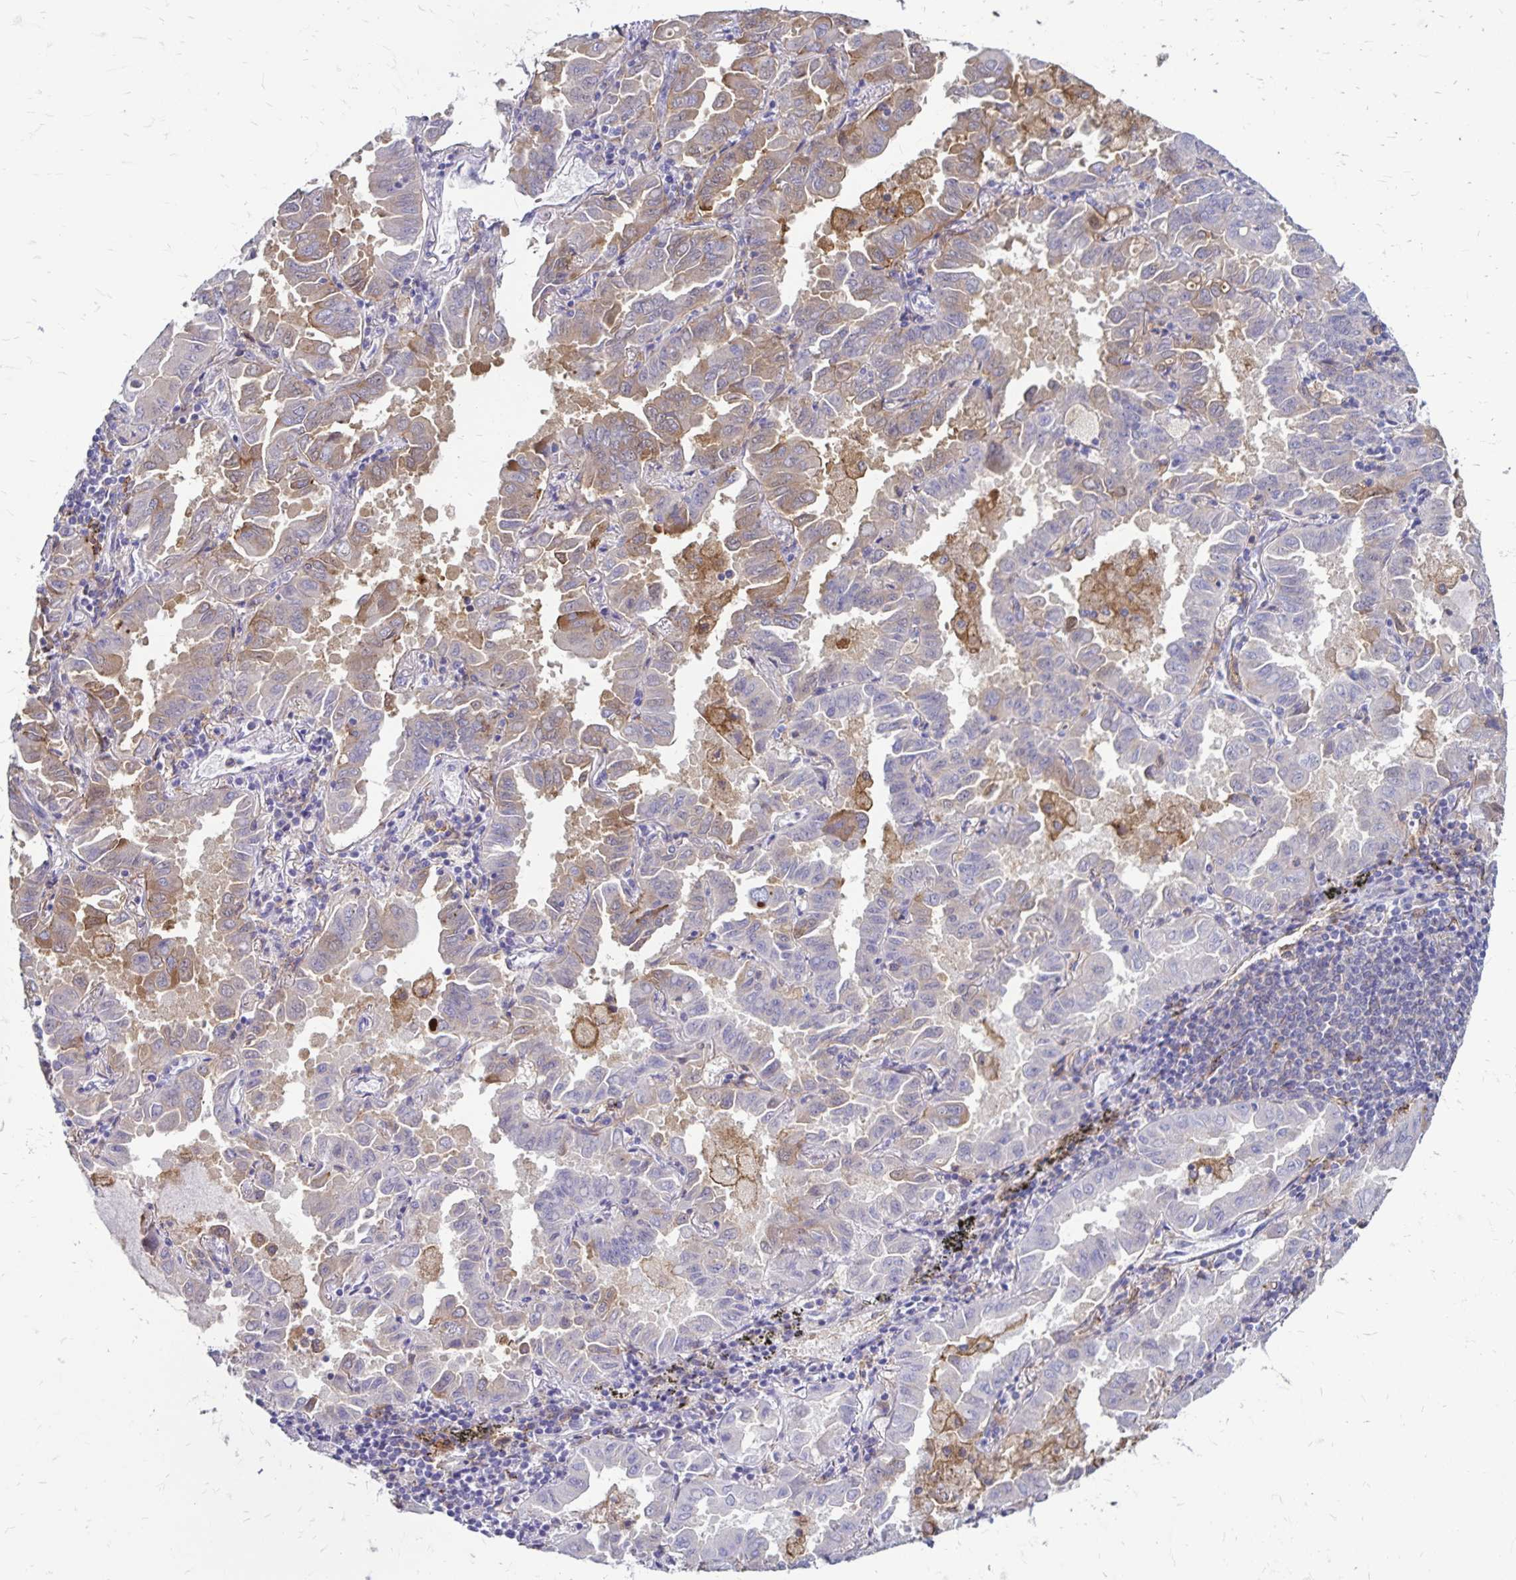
{"staining": {"intensity": "weak", "quantity": "25%-75%", "location": "cytoplasmic/membranous"}, "tissue": "lung cancer", "cell_type": "Tumor cells", "image_type": "cancer", "snomed": [{"axis": "morphology", "description": "Adenocarcinoma, NOS"}, {"axis": "topography", "description": "Lung"}], "caption": "Immunohistochemical staining of lung cancer (adenocarcinoma) demonstrates low levels of weak cytoplasmic/membranous protein staining in approximately 25%-75% of tumor cells.", "gene": "TNS3", "patient": {"sex": "male", "age": 64}}